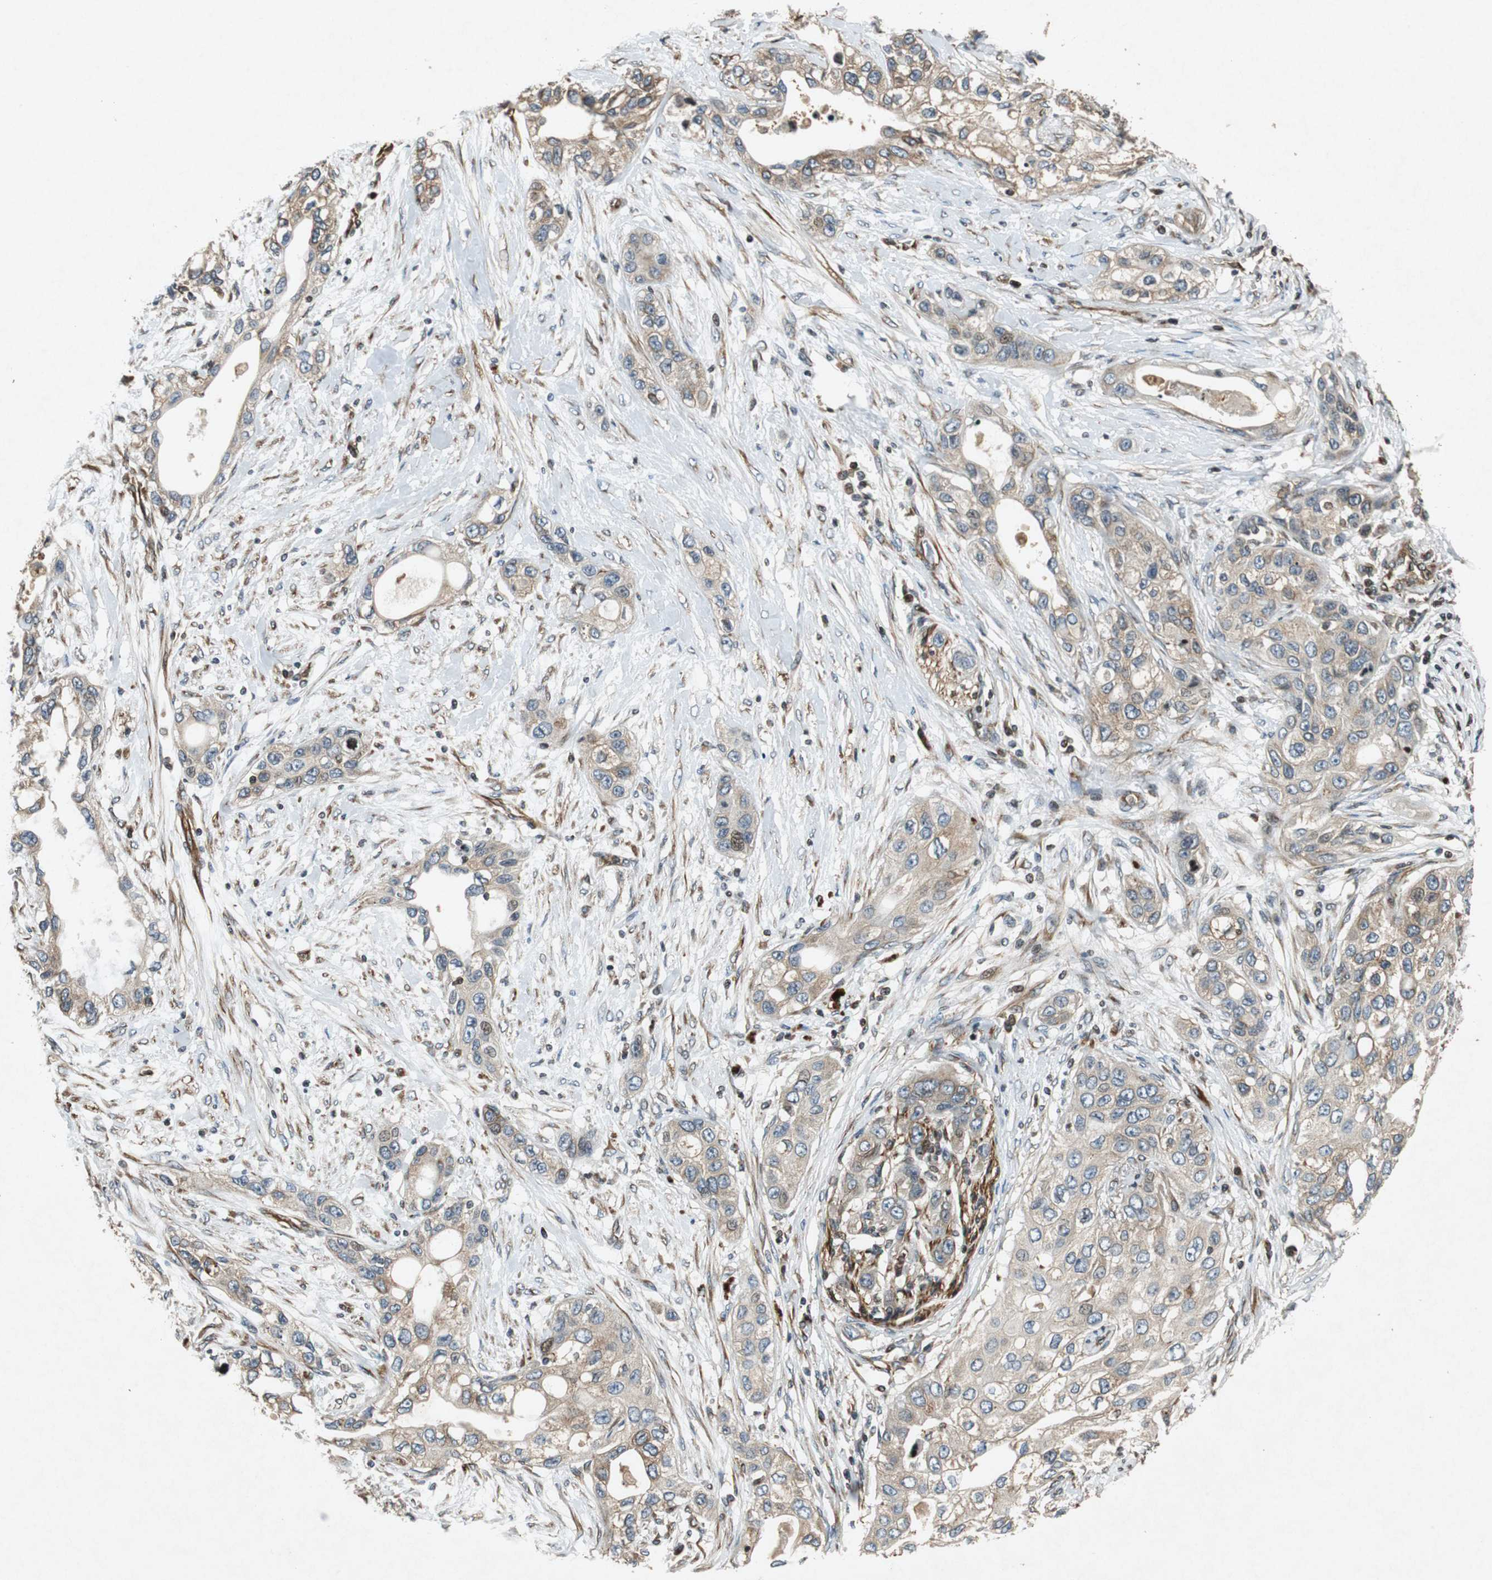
{"staining": {"intensity": "weak", "quantity": "25%-75%", "location": "cytoplasmic/membranous"}, "tissue": "pancreatic cancer", "cell_type": "Tumor cells", "image_type": "cancer", "snomed": [{"axis": "morphology", "description": "Adenocarcinoma, NOS"}, {"axis": "topography", "description": "Pancreas"}], "caption": "The micrograph demonstrates immunohistochemical staining of adenocarcinoma (pancreatic). There is weak cytoplasmic/membranous positivity is seen in about 25%-75% of tumor cells.", "gene": "TUBA4A", "patient": {"sex": "female", "age": 70}}